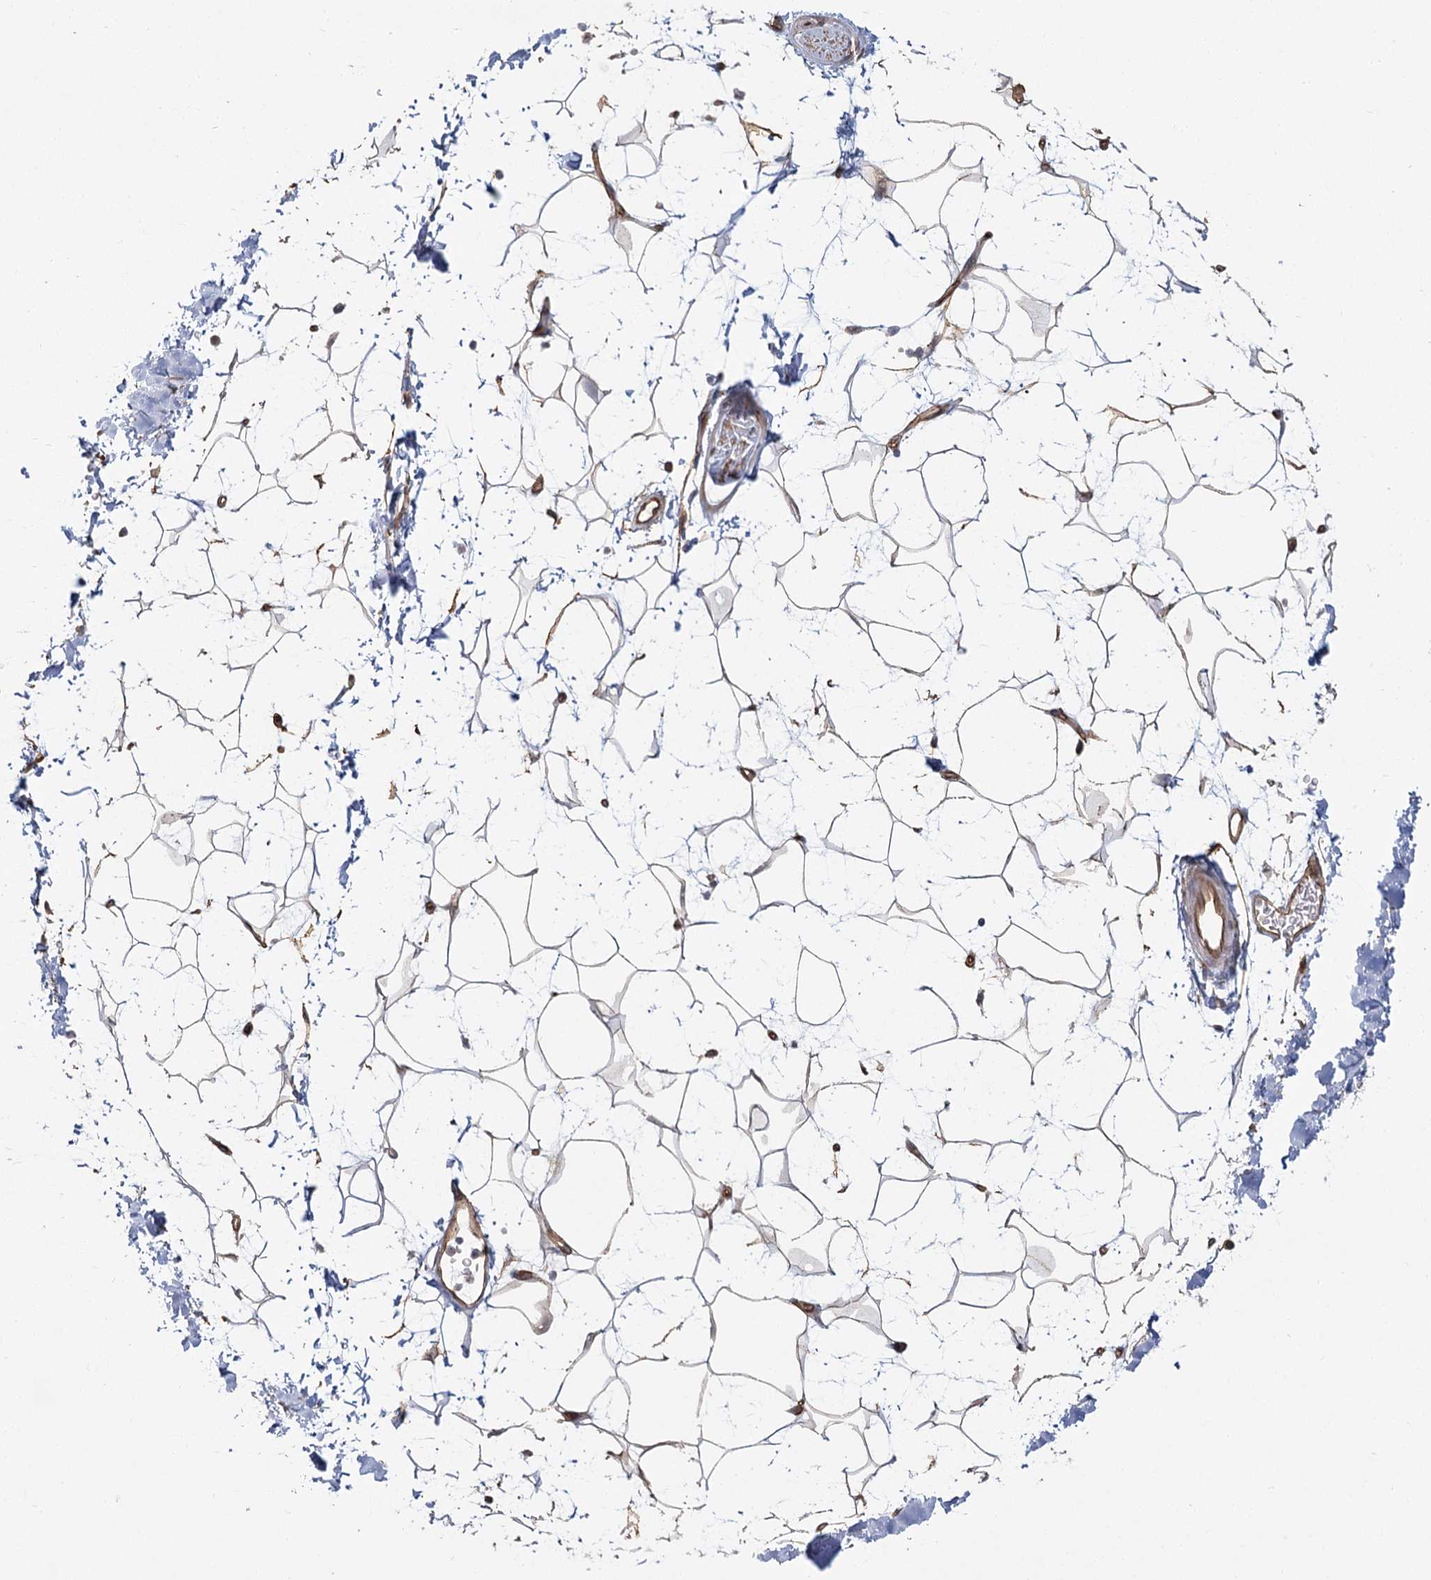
{"staining": {"intensity": "moderate", "quantity": ">75%", "location": "cytoplasmic/membranous"}, "tissue": "adipose tissue", "cell_type": "Adipocytes", "image_type": "normal", "snomed": [{"axis": "morphology", "description": "Normal tissue, NOS"}, {"axis": "topography", "description": "Soft tissue"}], "caption": "IHC image of unremarkable human adipose tissue stained for a protein (brown), which displays medium levels of moderate cytoplasmic/membranous expression in about >75% of adipocytes.", "gene": "RPP14", "patient": {"sex": "male", "age": 72}}